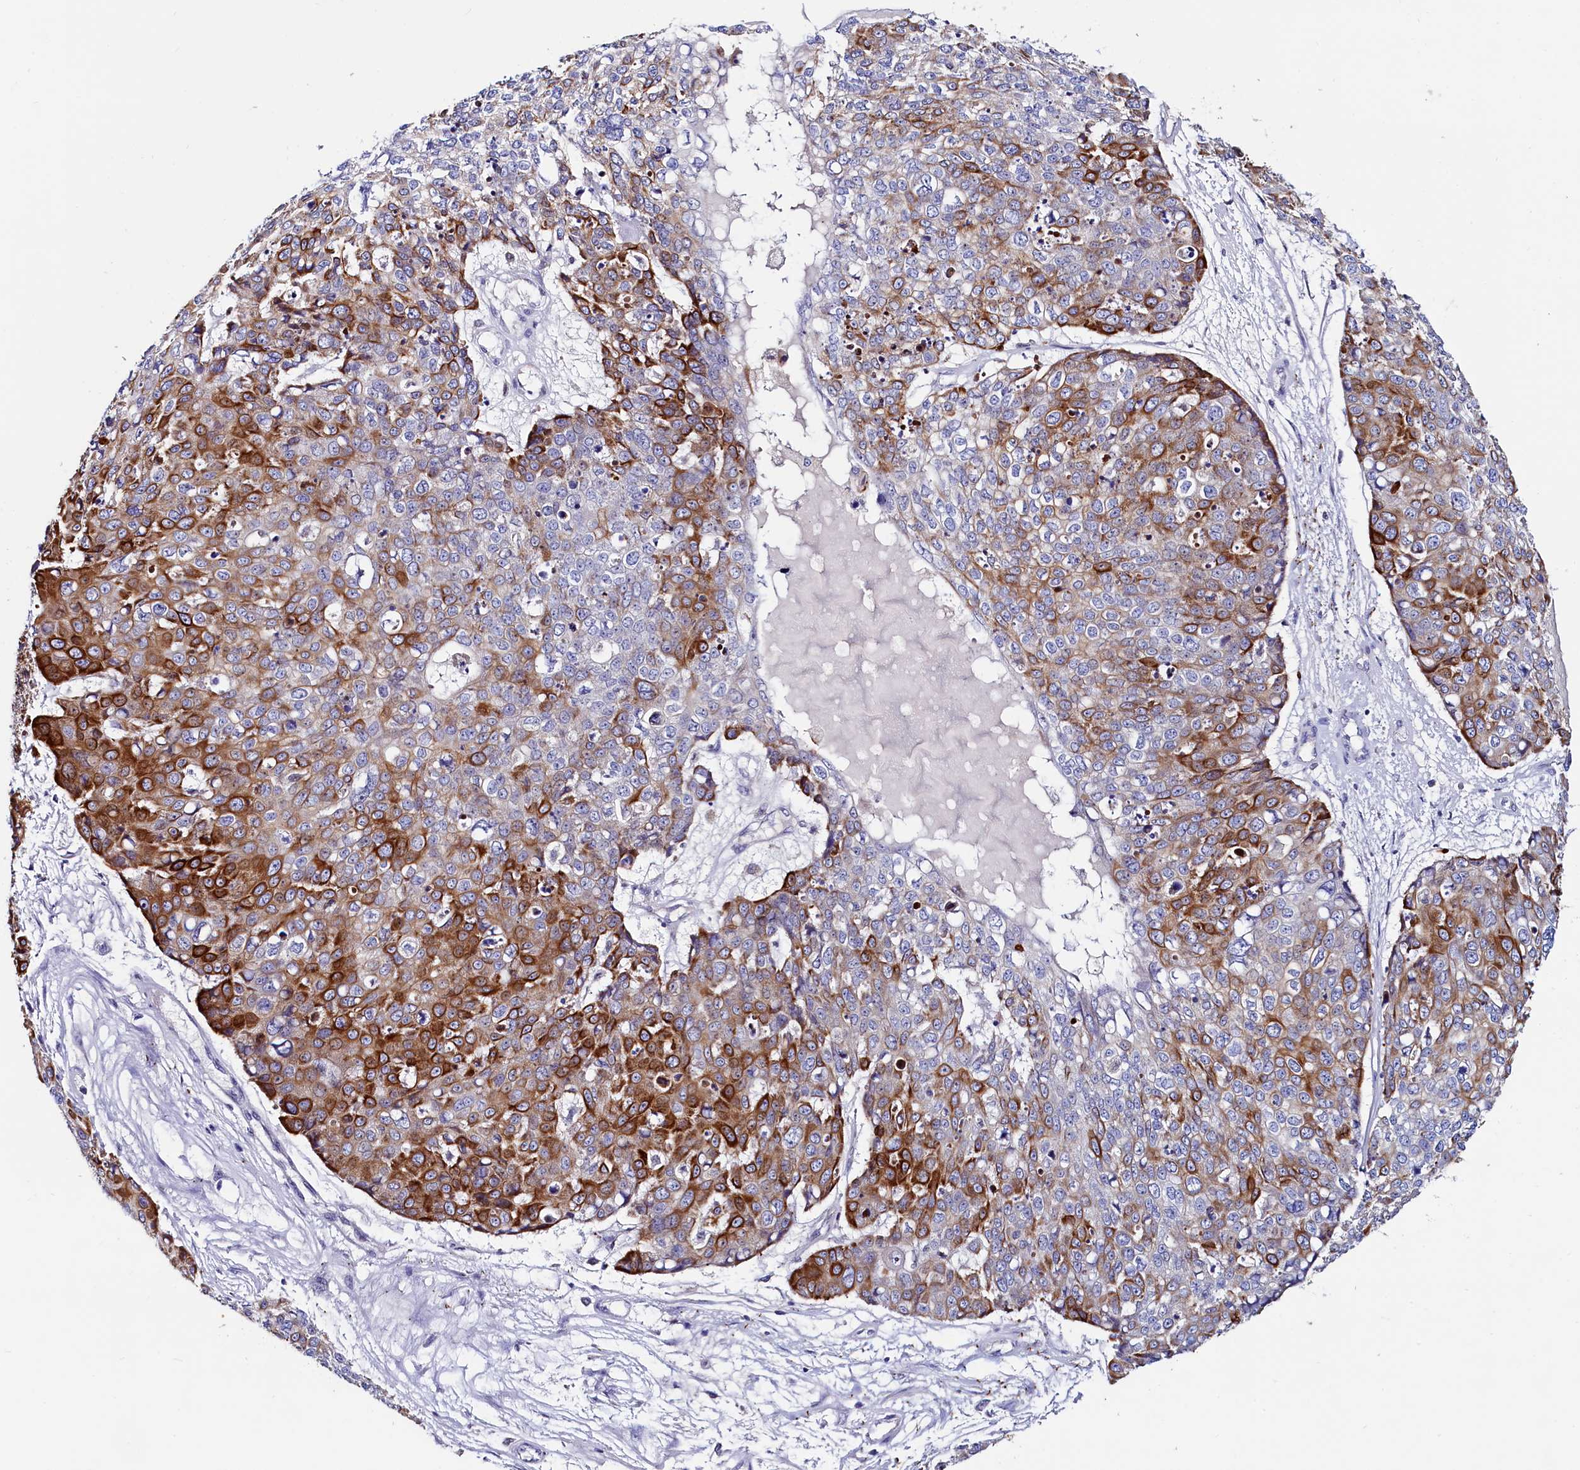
{"staining": {"intensity": "strong", "quantity": "25%-75%", "location": "cytoplasmic/membranous"}, "tissue": "skin cancer", "cell_type": "Tumor cells", "image_type": "cancer", "snomed": [{"axis": "morphology", "description": "Squamous cell carcinoma, NOS"}, {"axis": "topography", "description": "Skin"}], "caption": "Skin cancer (squamous cell carcinoma) stained for a protein (brown) demonstrates strong cytoplasmic/membranous positive expression in about 25%-75% of tumor cells.", "gene": "ASTE1", "patient": {"sex": "female", "age": 44}}